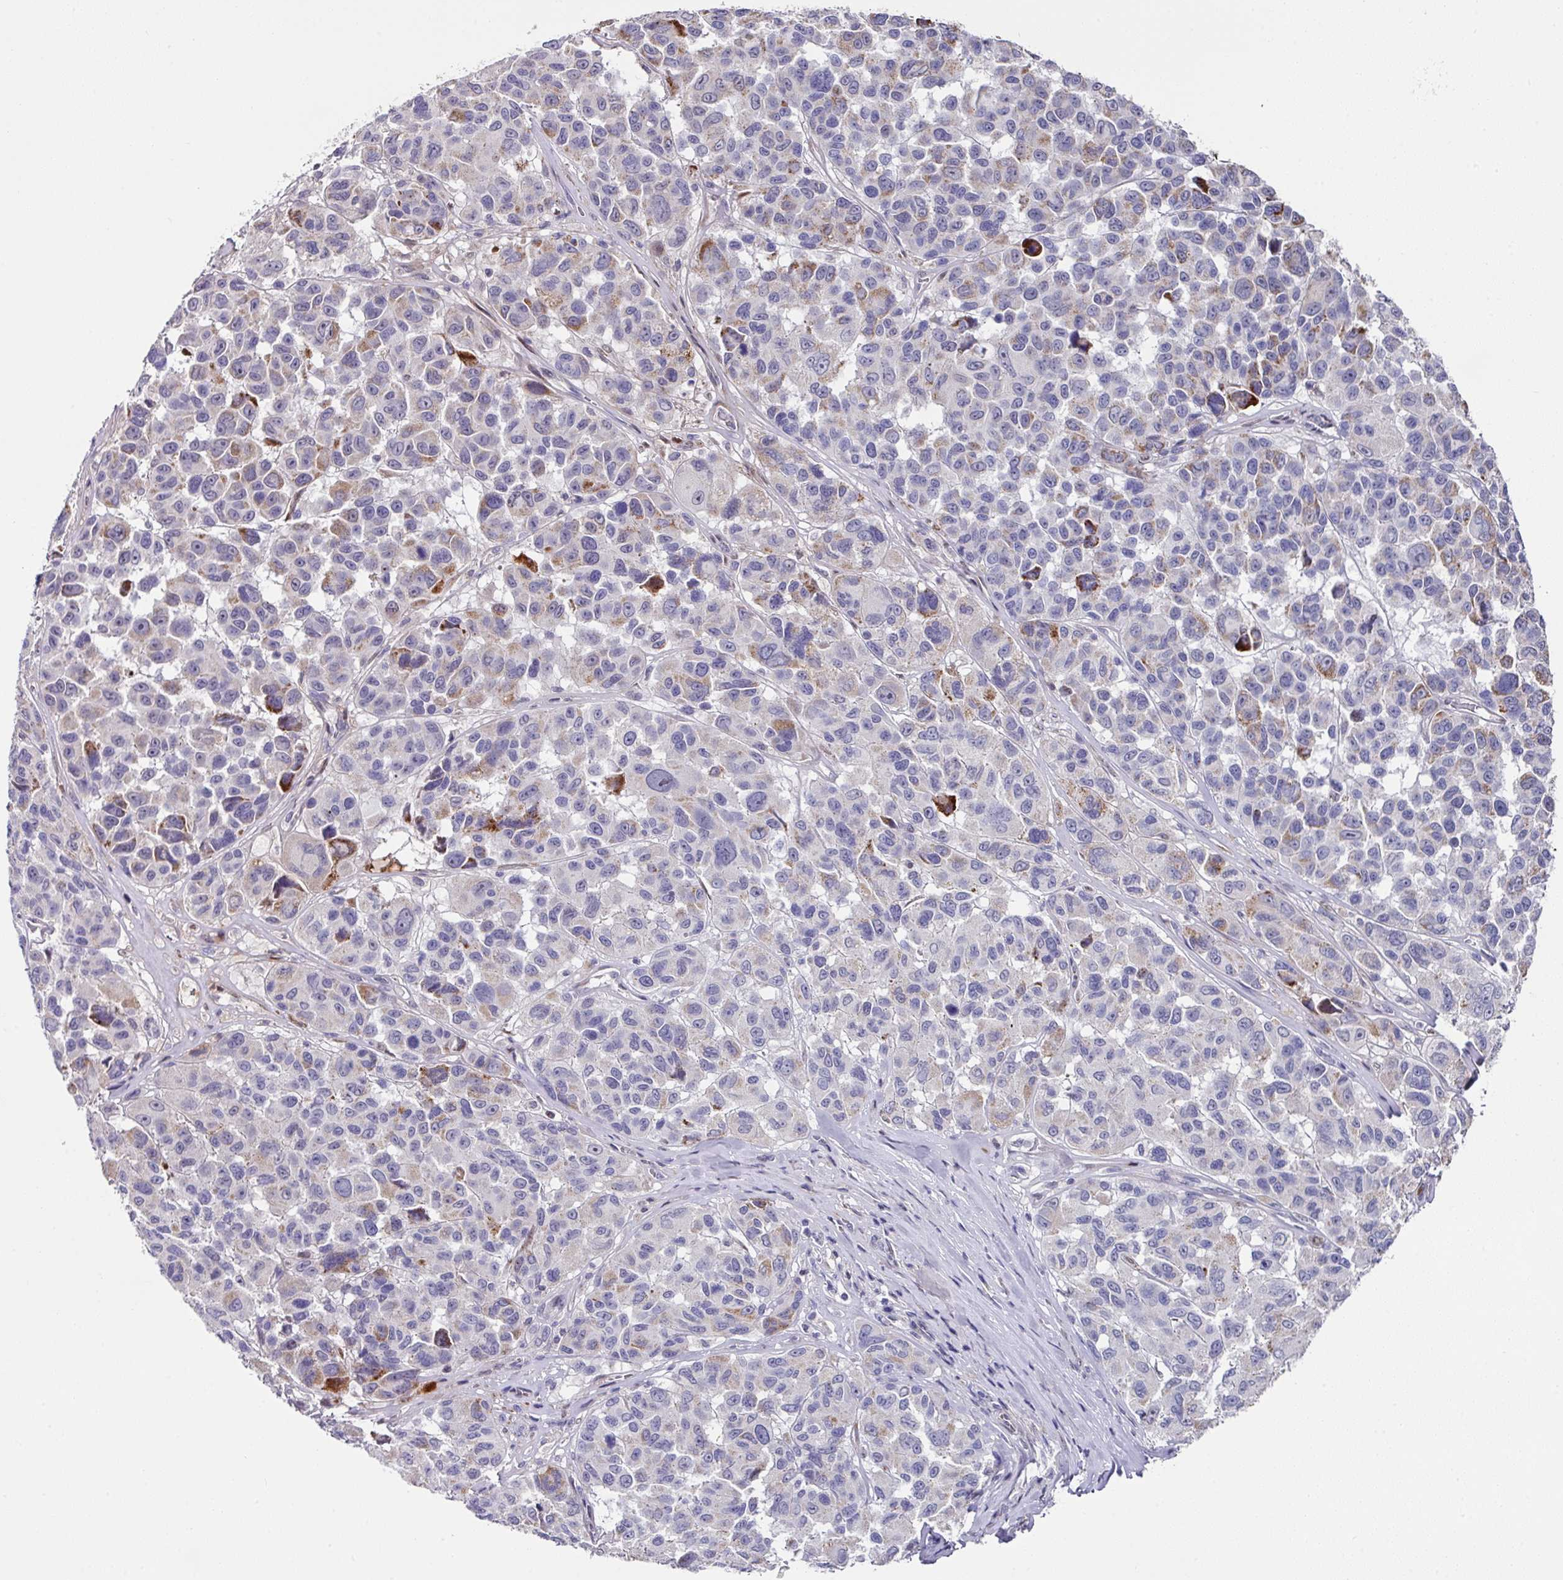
{"staining": {"intensity": "strong", "quantity": "<25%", "location": "cytoplasmic/membranous"}, "tissue": "melanoma", "cell_type": "Tumor cells", "image_type": "cancer", "snomed": [{"axis": "morphology", "description": "Malignant melanoma, NOS"}, {"axis": "topography", "description": "Skin"}], "caption": "The photomicrograph exhibits a brown stain indicating the presence of a protein in the cytoplasmic/membranous of tumor cells in malignant melanoma. (Stains: DAB in brown, nuclei in blue, Microscopy: brightfield microscopy at high magnification).", "gene": "CBX7", "patient": {"sex": "female", "age": 66}}